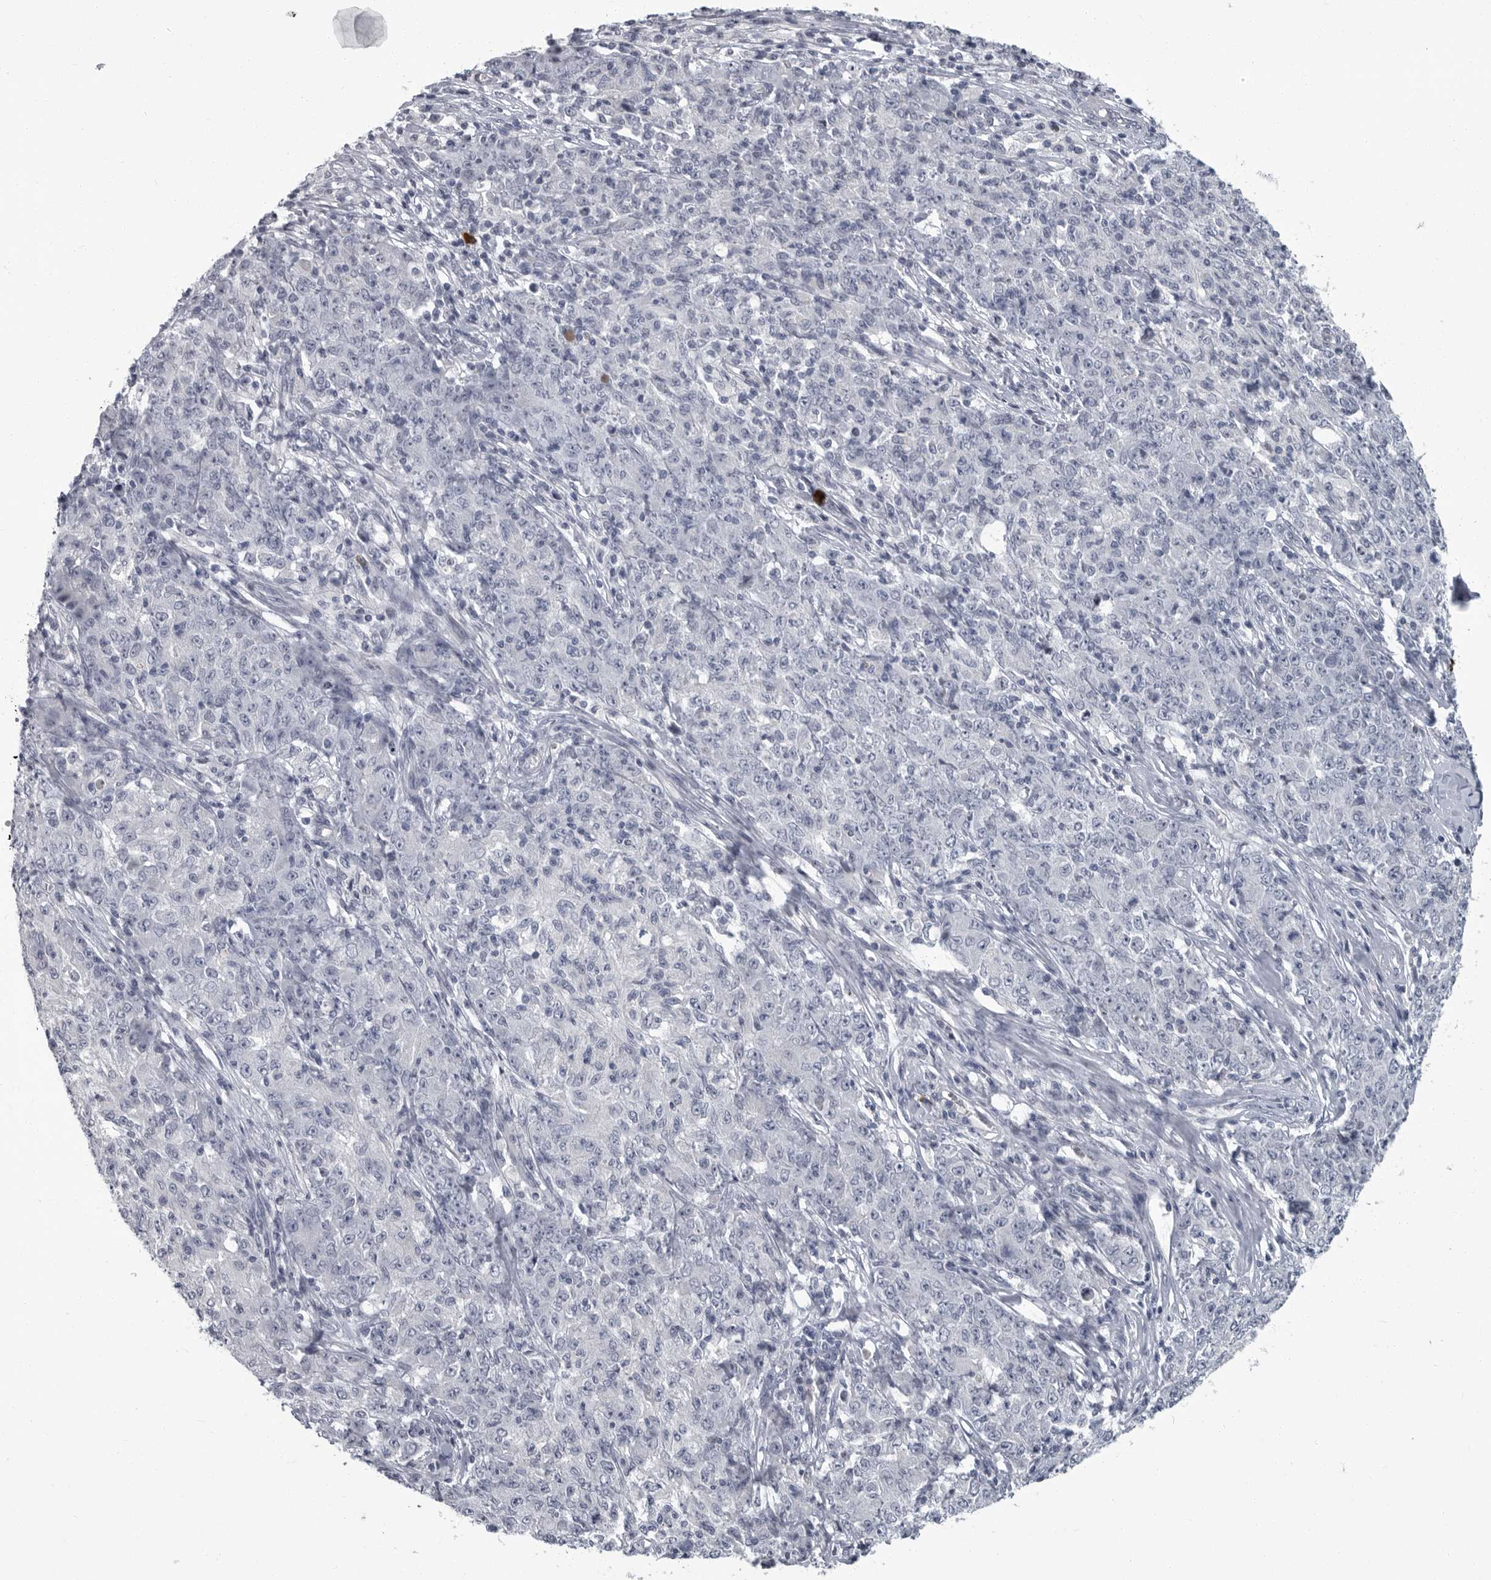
{"staining": {"intensity": "negative", "quantity": "none", "location": "none"}, "tissue": "ovarian cancer", "cell_type": "Tumor cells", "image_type": "cancer", "snomed": [{"axis": "morphology", "description": "Carcinoma, endometroid"}, {"axis": "topography", "description": "Ovary"}], "caption": "Tumor cells are negative for brown protein staining in ovarian cancer (endometroid carcinoma).", "gene": "SLC25A39", "patient": {"sex": "female", "age": 42}}